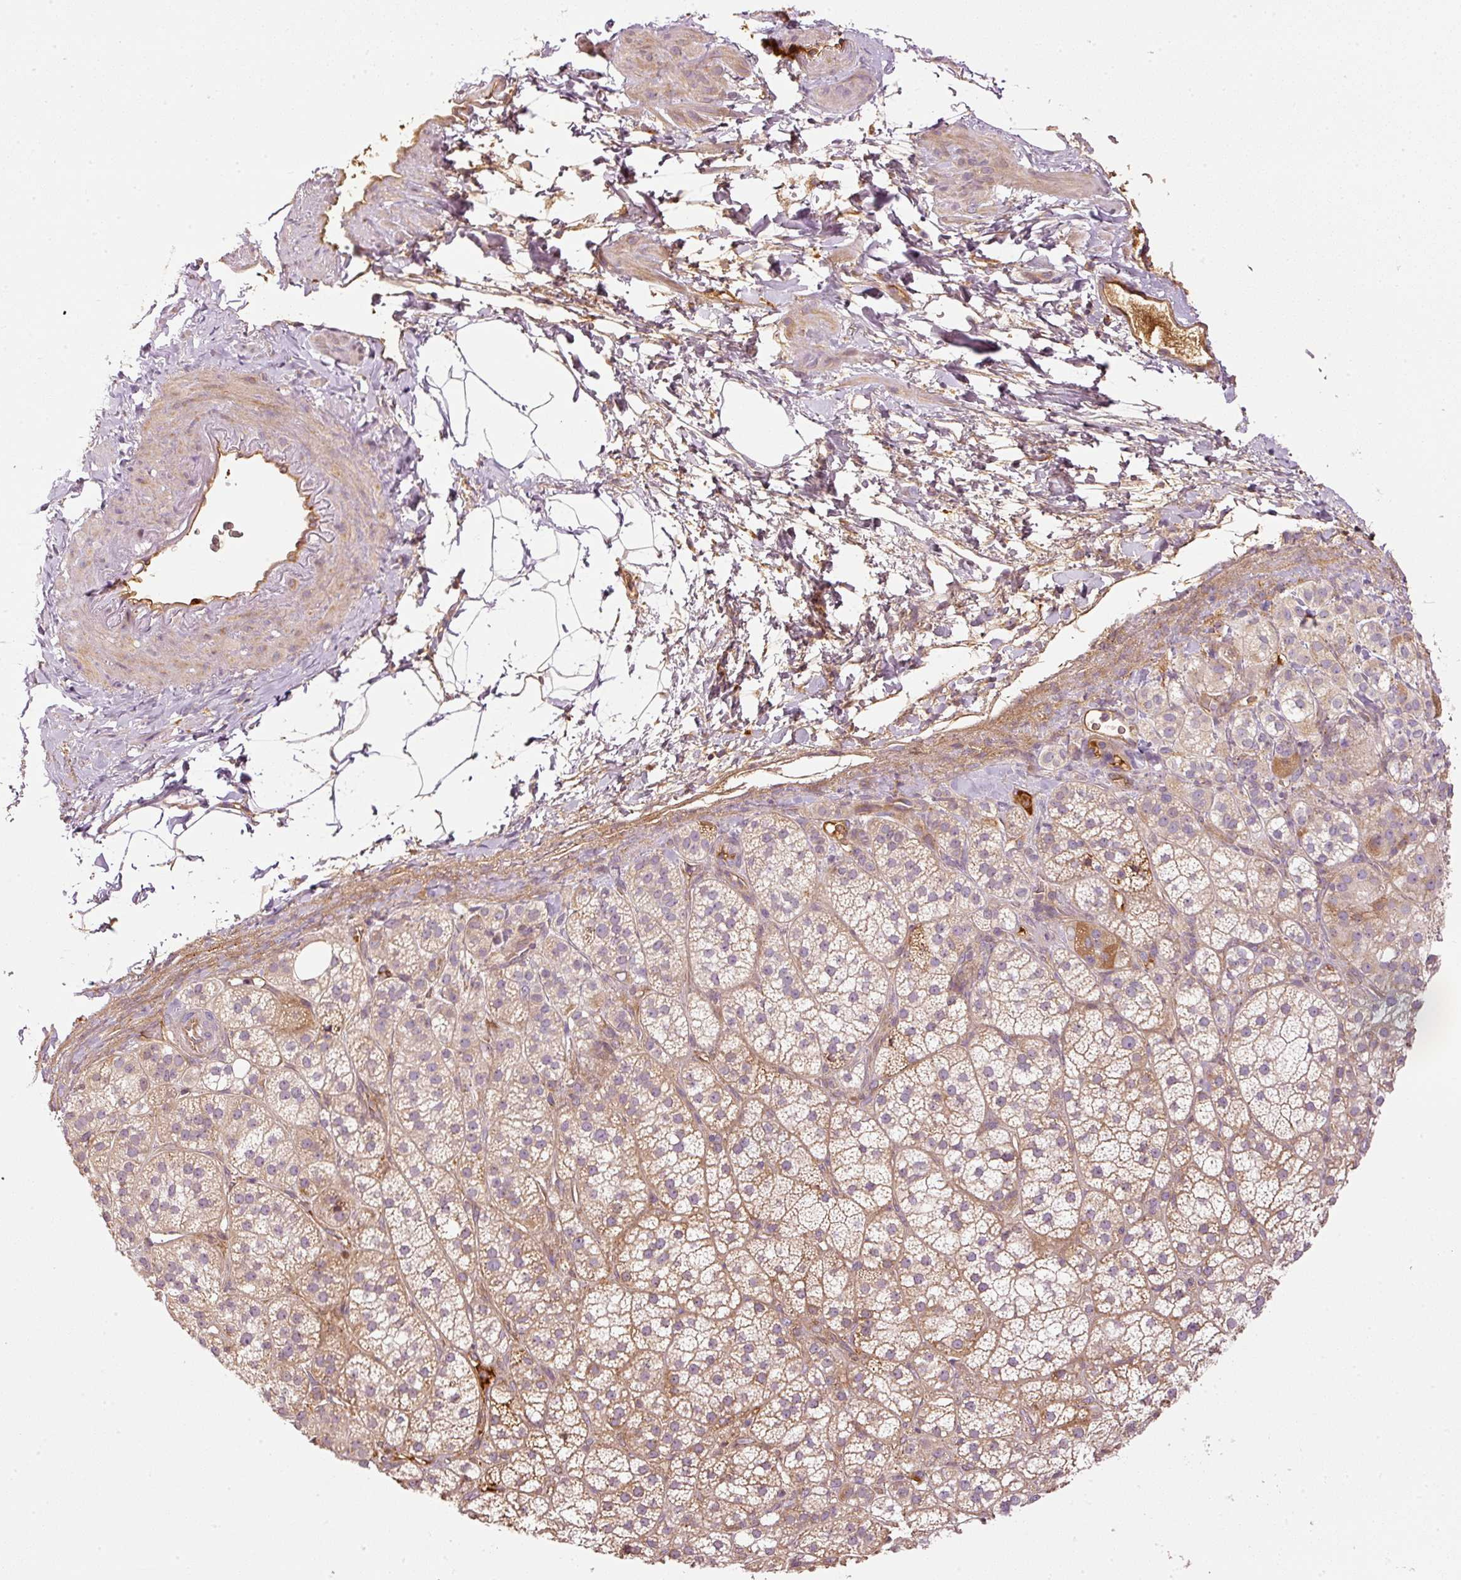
{"staining": {"intensity": "moderate", "quantity": ">75%", "location": "cytoplasmic/membranous"}, "tissue": "adrenal gland", "cell_type": "Glandular cells", "image_type": "normal", "snomed": [{"axis": "morphology", "description": "Normal tissue, NOS"}, {"axis": "topography", "description": "Adrenal gland"}], "caption": "Immunohistochemistry (DAB (3,3'-diaminobenzidine)) staining of unremarkable human adrenal gland demonstrates moderate cytoplasmic/membranous protein positivity in approximately >75% of glandular cells.", "gene": "SERPING1", "patient": {"sex": "female", "age": 60}}